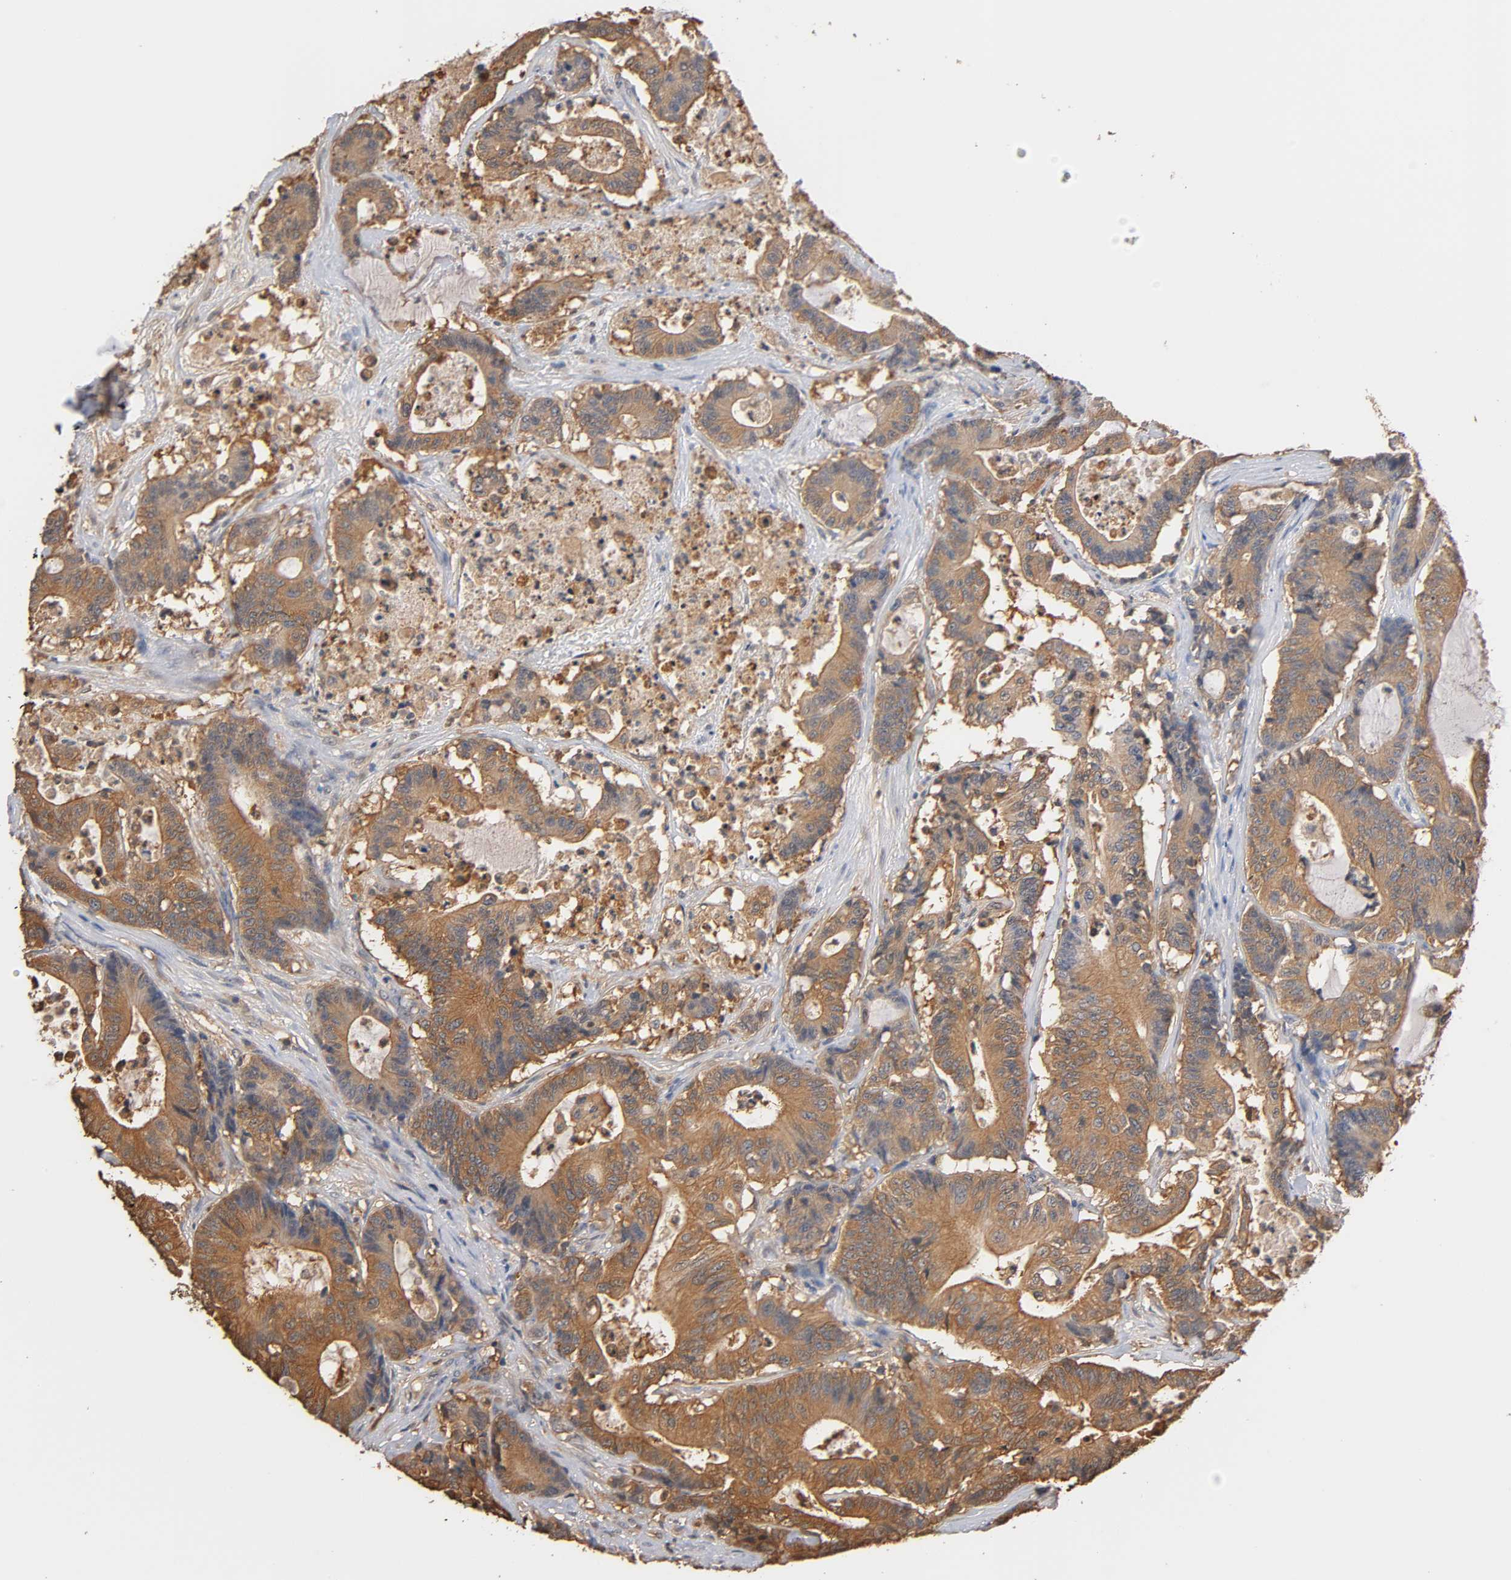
{"staining": {"intensity": "moderate", "quantity": ">75%", "location": "cytoplasmic/membranous"}, "tissue": "colorectal cancer", "cell_type": "Tumor cells", "image_type": "cancer", "snomed": [{"axis": "morphology", "description": "Adenocarcinoma, NOS"}, {"axis": "topography", "description": "Colon"}], "caption": "The photomicrograph reveals a brown stain indicating the presence of a protein in the cytoplasmic/membranous of tumor cells in colorectal cancer.", "gene": "ALDOA", "patient": {"sex": "female", "age": 84}}